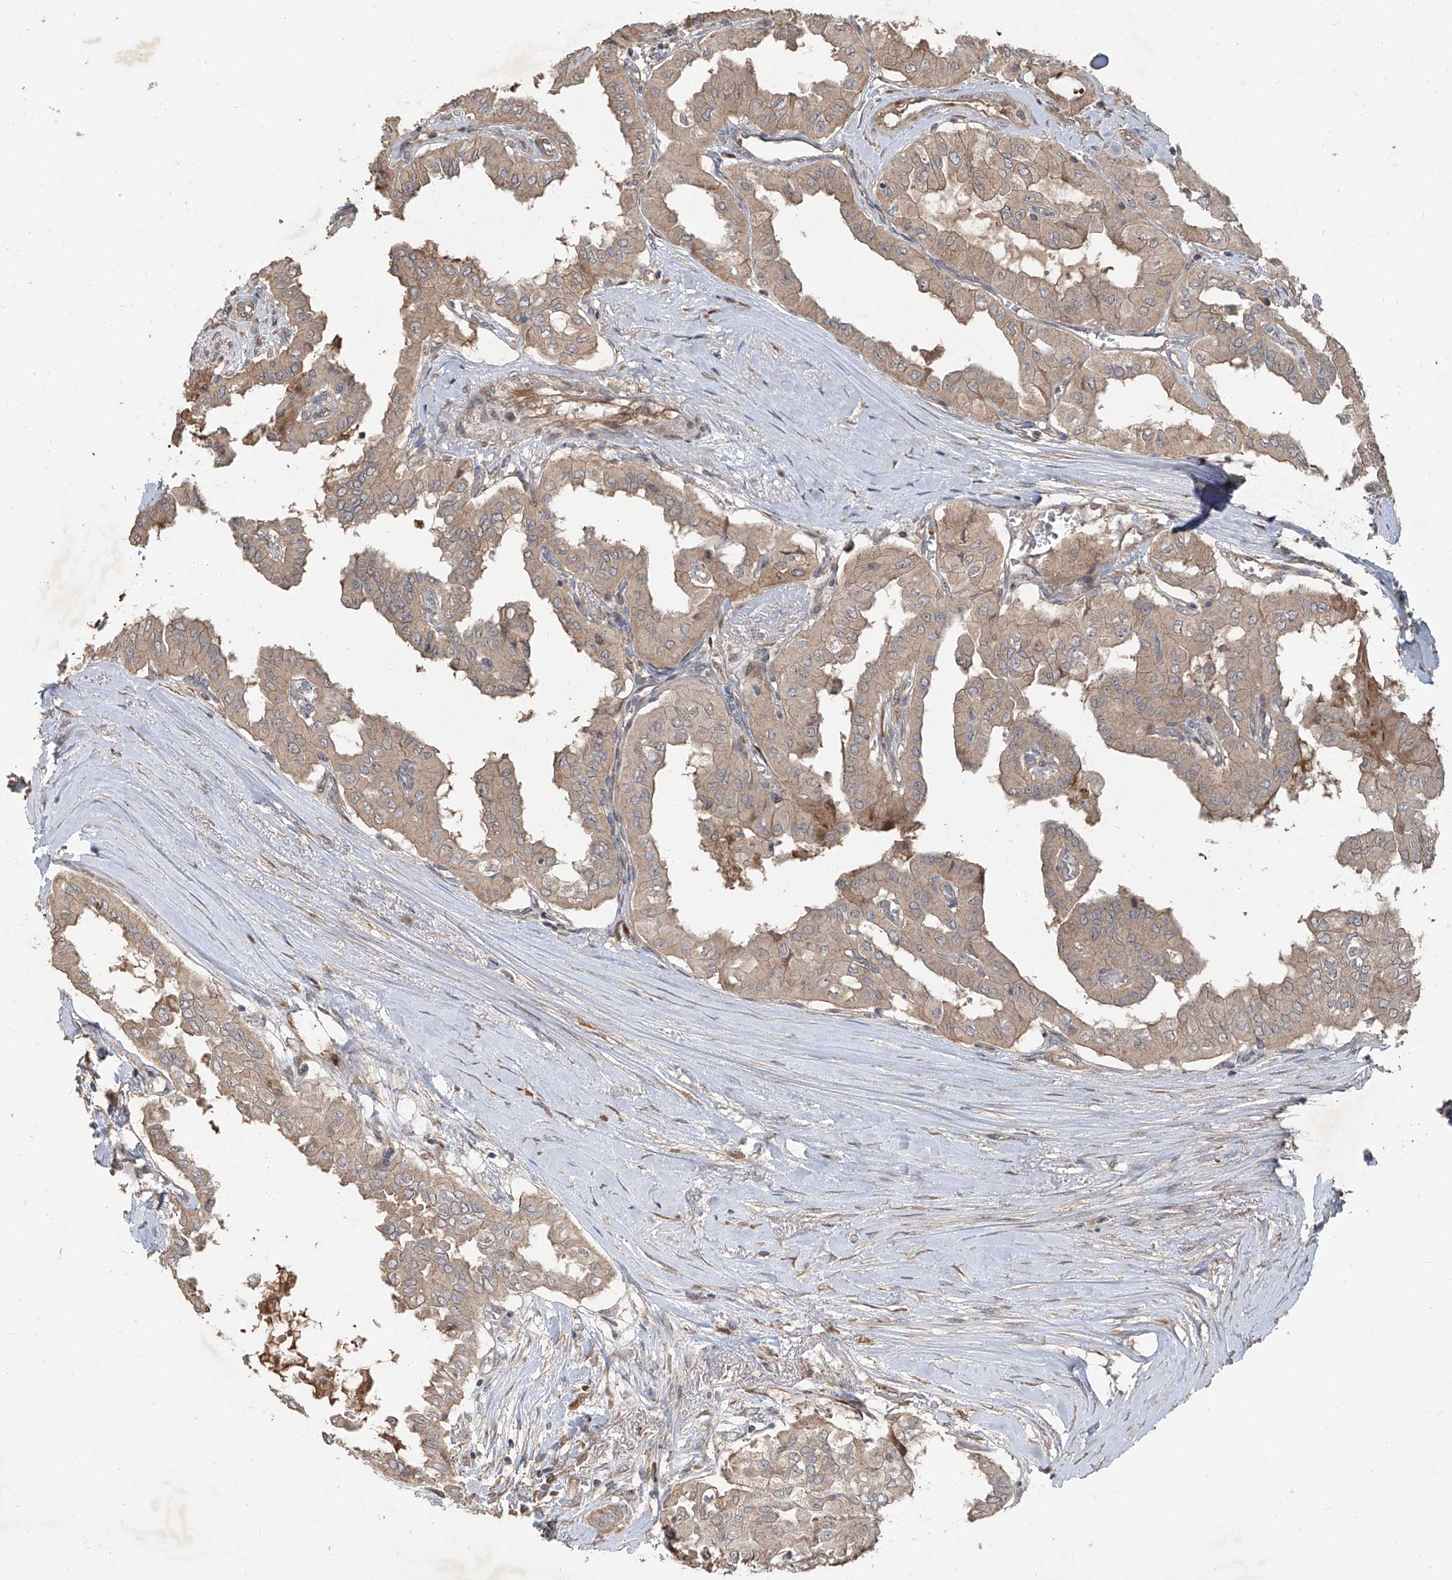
{"staining": {"intensity": "weak", "quantity": ">75%", "location": "cytoplasmic/membranous"}, "tissue": "thyroid cancer", "cell_type": "Tumor cells", "image_type": "cancer", "snomed": [{"axis": "morphology", "description": "Papillary adenocarcinoma, NOS"}, {"axis": "topography", "description": "Thyroid gland"}], "caption": "Protein expression by immunohistochemistry (IHC) displays weak cytoplasmic/membranous positivity in about >75% of tumor cells in papillary adenocarcinoma (thyroid).", "gene": "CCN1", "patient": {"sex": "female", "age": 59}}